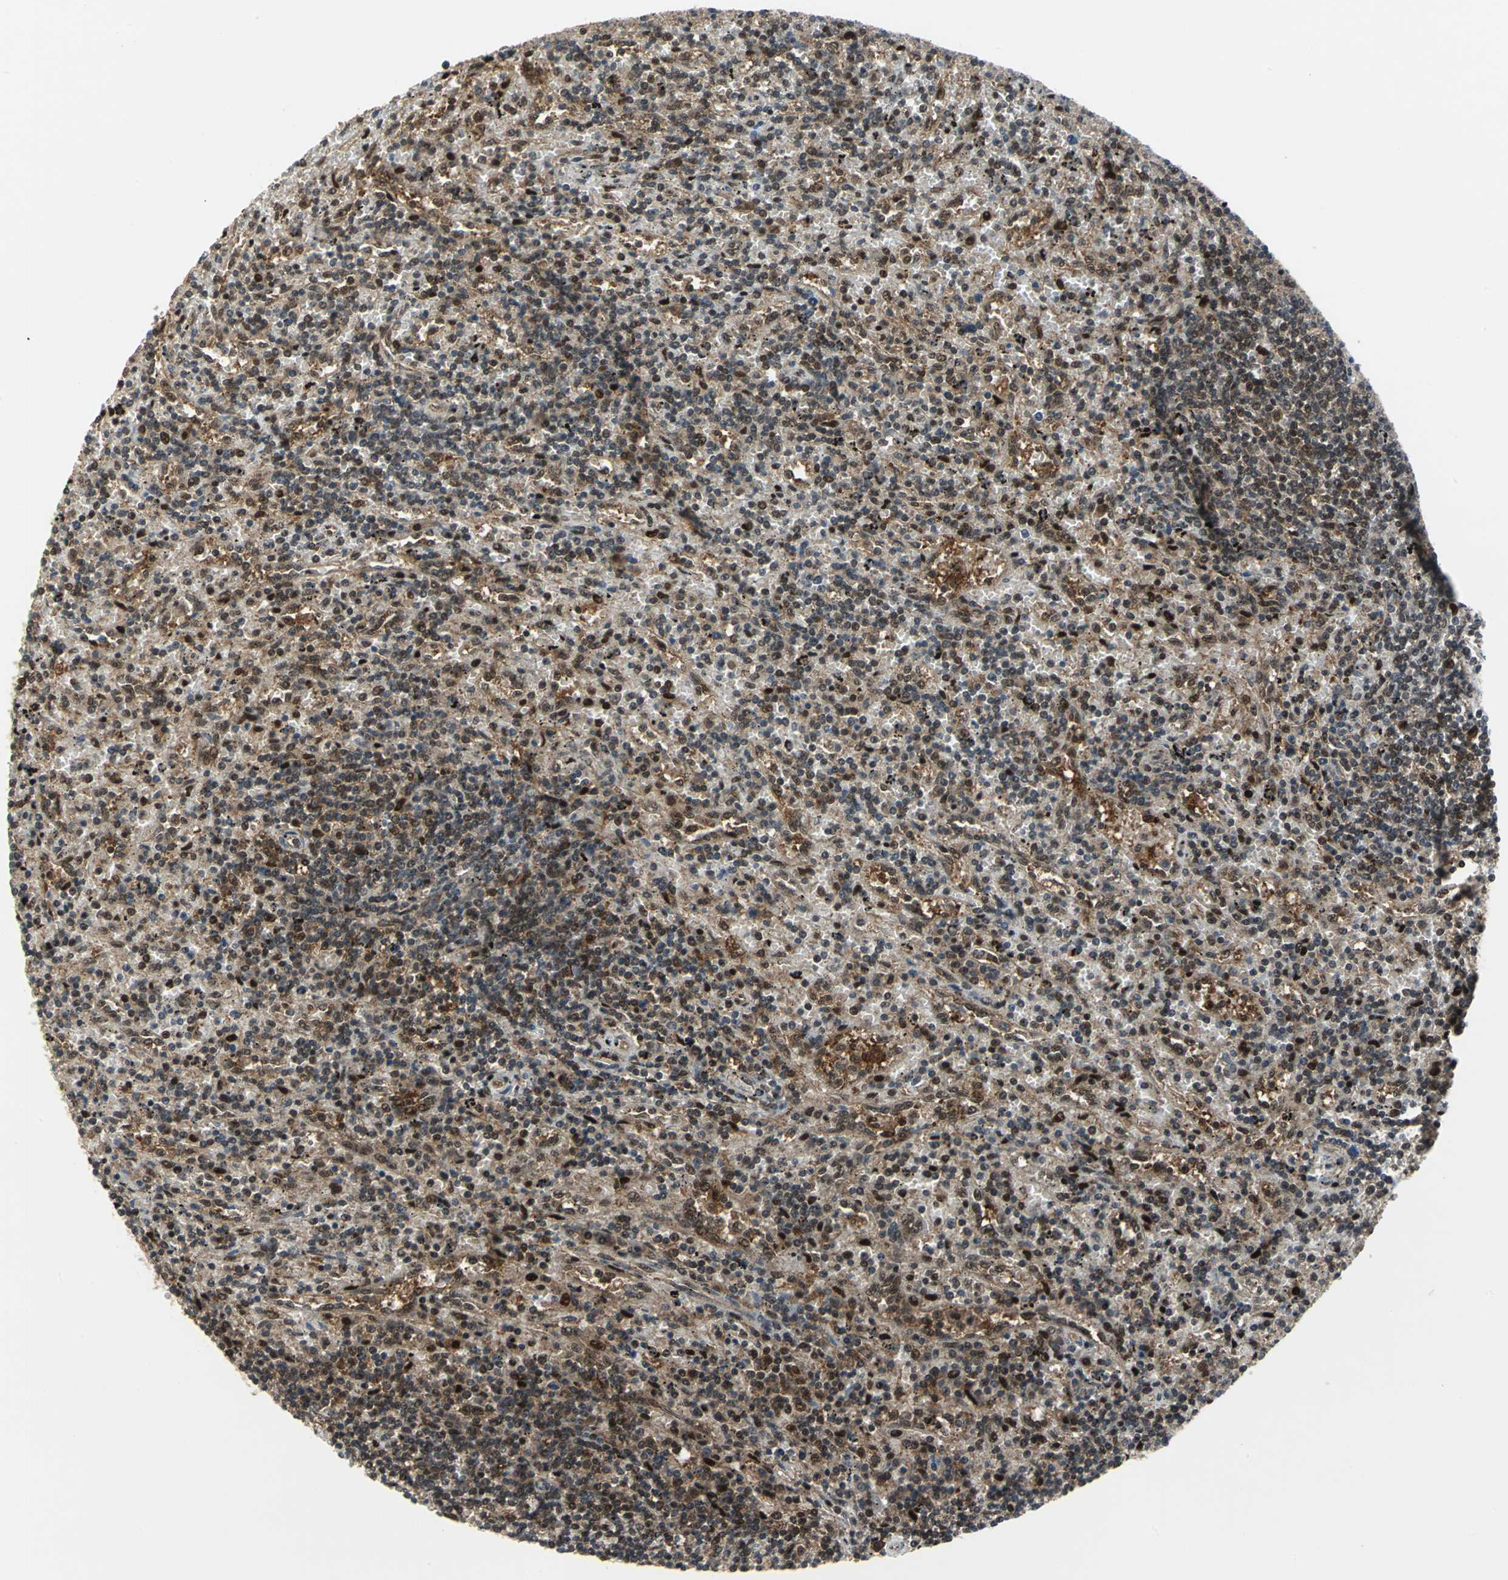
{"staining": {"intensity": "moderate", "quantity": "25%-75%", "location": "cytoplasmic/membranous"}, "tissue": "lymphoma", "cell_type": "Tumor cells", "image_type": "cancer", "snomed": [{"axis": "morphology", "description": "Malignant lymphoma, non-Hodgkin's type, Low grade"}, {"axis": "topography", "description": "Spleen"}], "caption": "An image of lymphoma stained for a protein demonstrates moderate cytoplasmic/membranous brown staining in tumor cells. (DAB (3,3'-diaminobenzidine) = brown stain, brightfield microscopy at high magnification).", "gene": "PSMA4", "patient": {"sex": "male", "age": 76}}